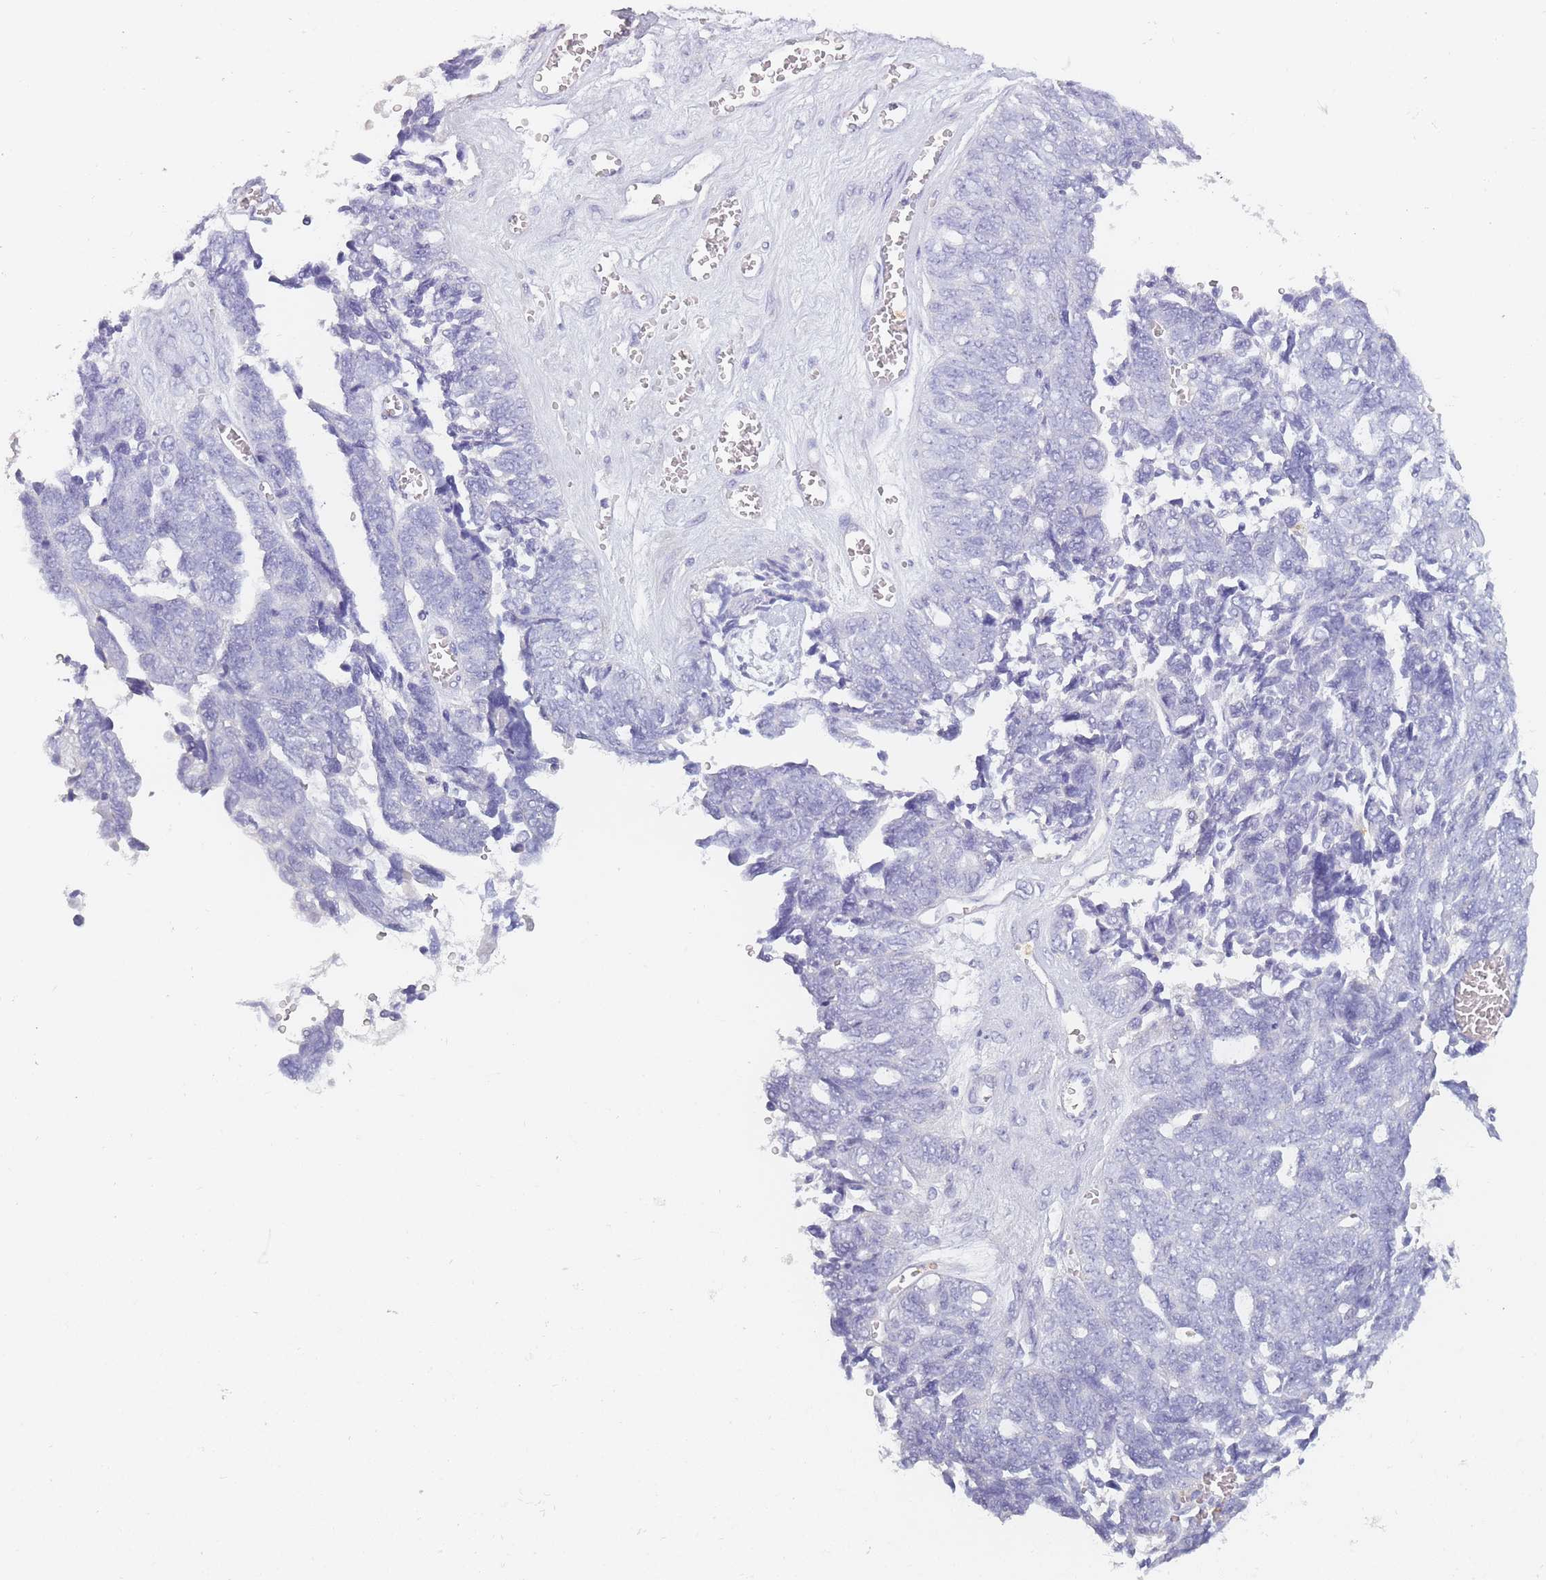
{"staining": {"intensity": "negative", "quantity": "none", "location": "none"}, "tissue": "ovarian cancer", "cell_type": "Tumor cells", "image_type": "cancer", "snomed": [{"axis": "morphology", "description": "Cystadenocarcinoma, serous, NOS"}, {"axis": "topography", "description": "Ovary"}], "caption": "The immunohistochemistry image has no significant positivity in tumor cells of ovarian cancer tissue.", "gene": "ZNF627", "patient": {"sex": "female", "age": 79}}